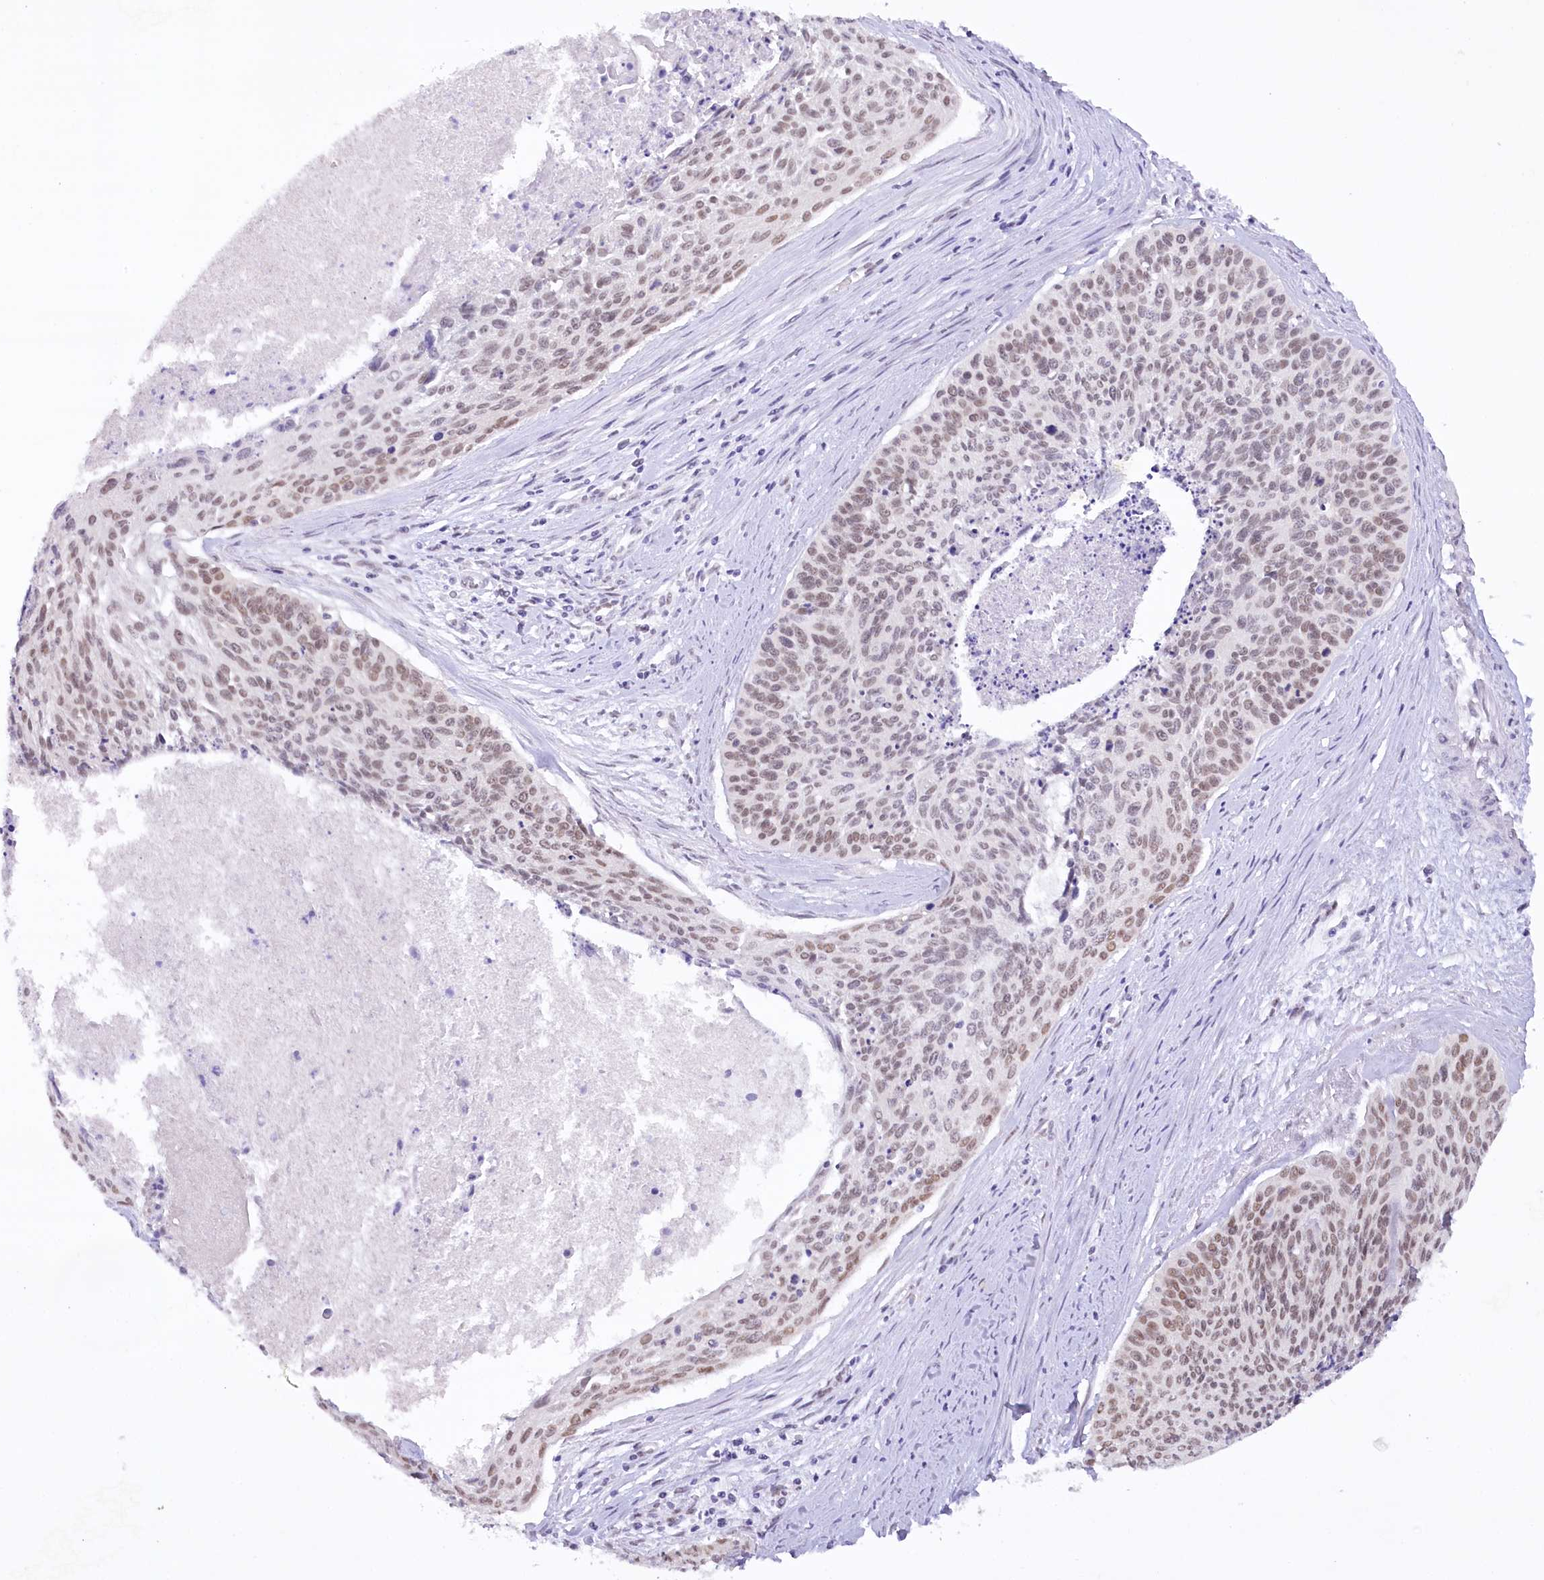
{"staining": {"intensity": "moderate", "quantity": "25%-75%", "location": "nuclear"}, "tissue": "cervical cancer", "cell_type": "Tumor cells", "image_type": "cancer", "snomed": [{"axis": "morphology", "description": "Squamous cell carcinoma, NOS"}, {"axis": "topography", "description": "Cervix"}], "caption": "A brown stain labels moderate nuclear expression of a protein in human cervical cancer tumor cells.", "gene": "HNRNPA0", "patient": {"sex": "female", "age": 55}}